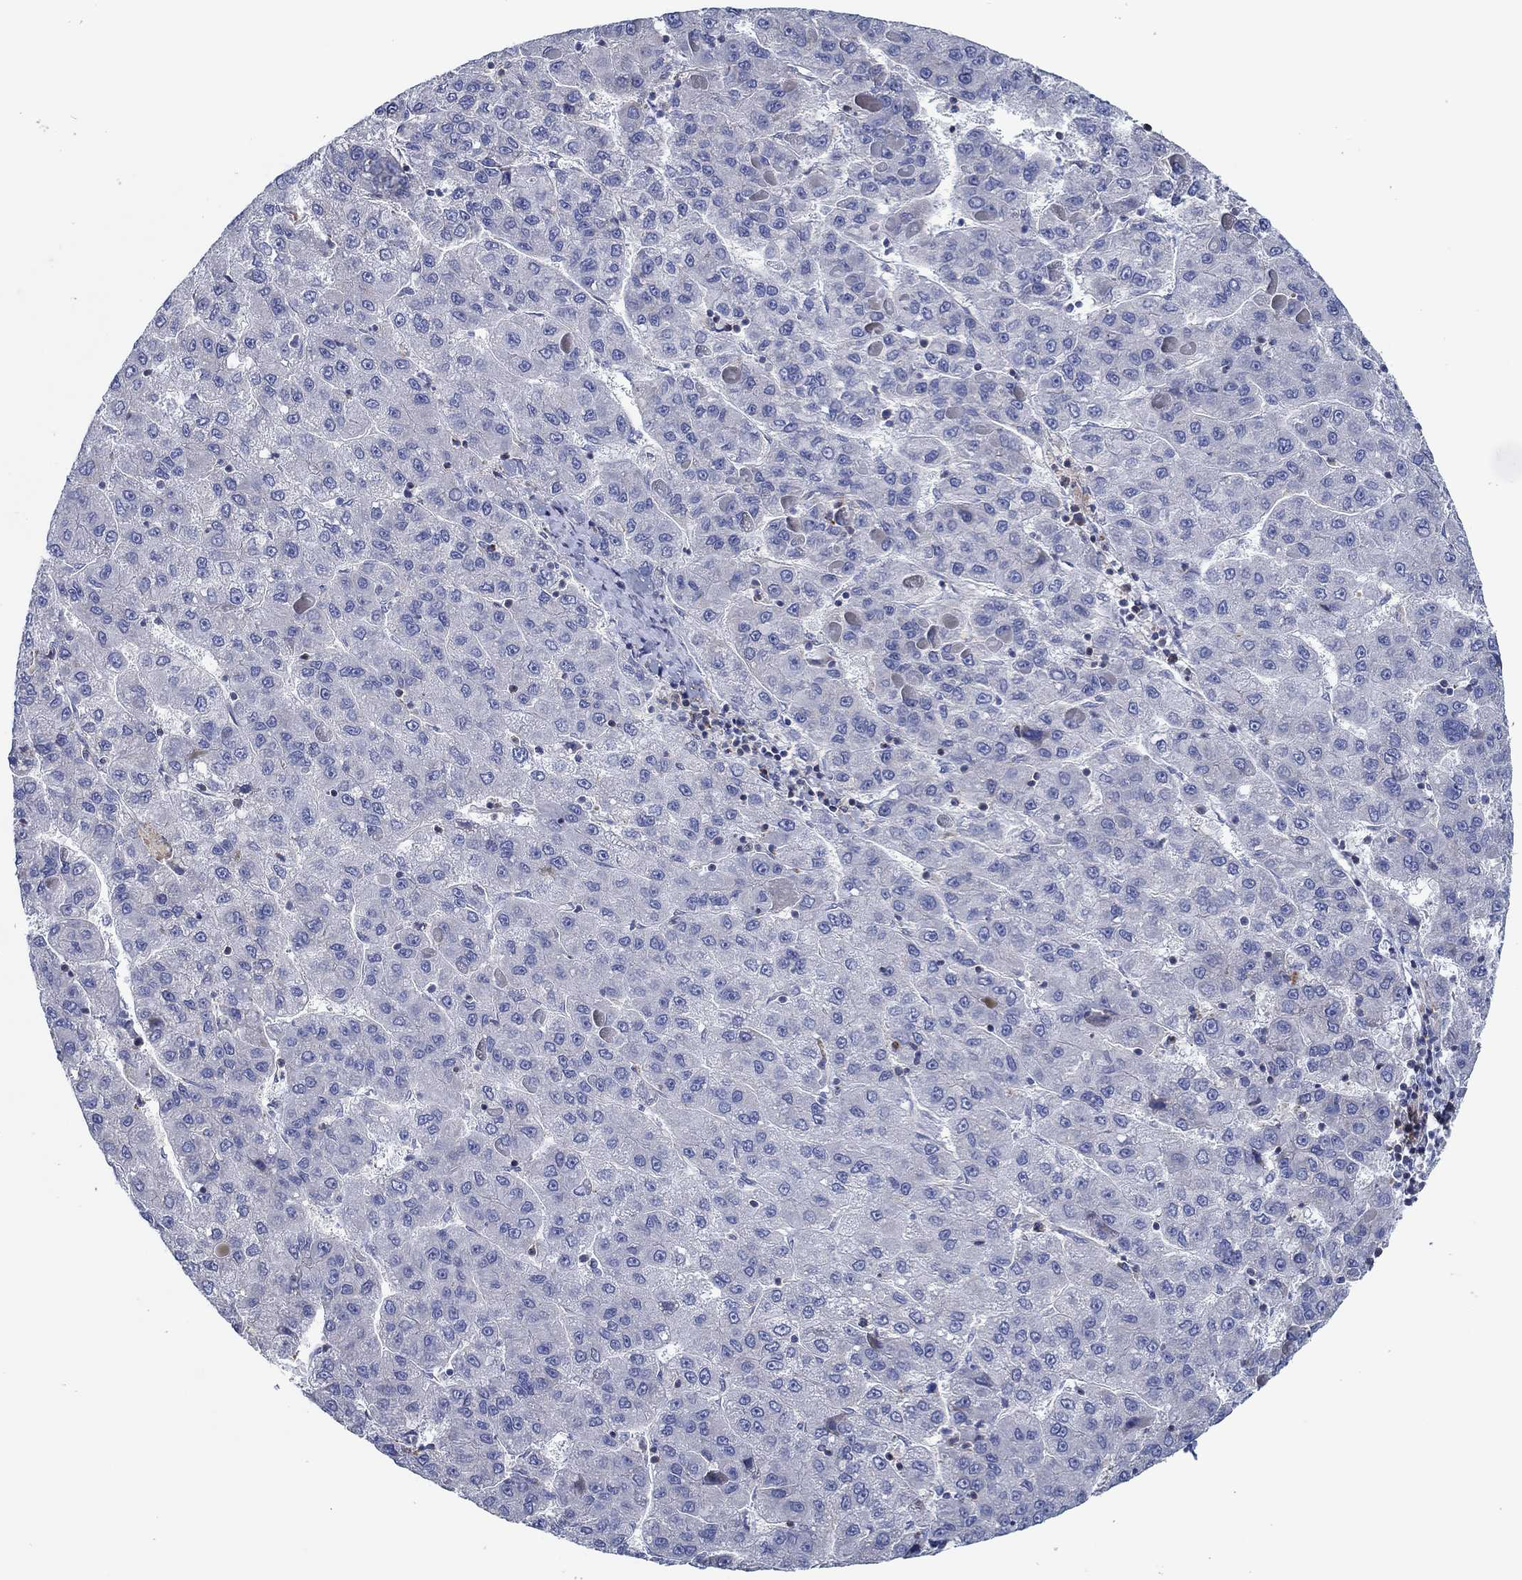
{"staining": {"intensity": "negative", "quantity": "none", "location": "none"}, "tissue": "liver cancer", "cell_type": "Tumor cells", "image_type": "cancer", "snomed": [{"axis": "morphology", "description": "Carcinoma, Hepatocellular, NOS"}, {"axis": "topography", "description": "Liver"}], "caption": "The IHC image has no significant expression in tumor cells of liver hepatocellular carcinoma tissue.", "gene": "FMN1", "patient": {"sex": "female", "age": 82}}